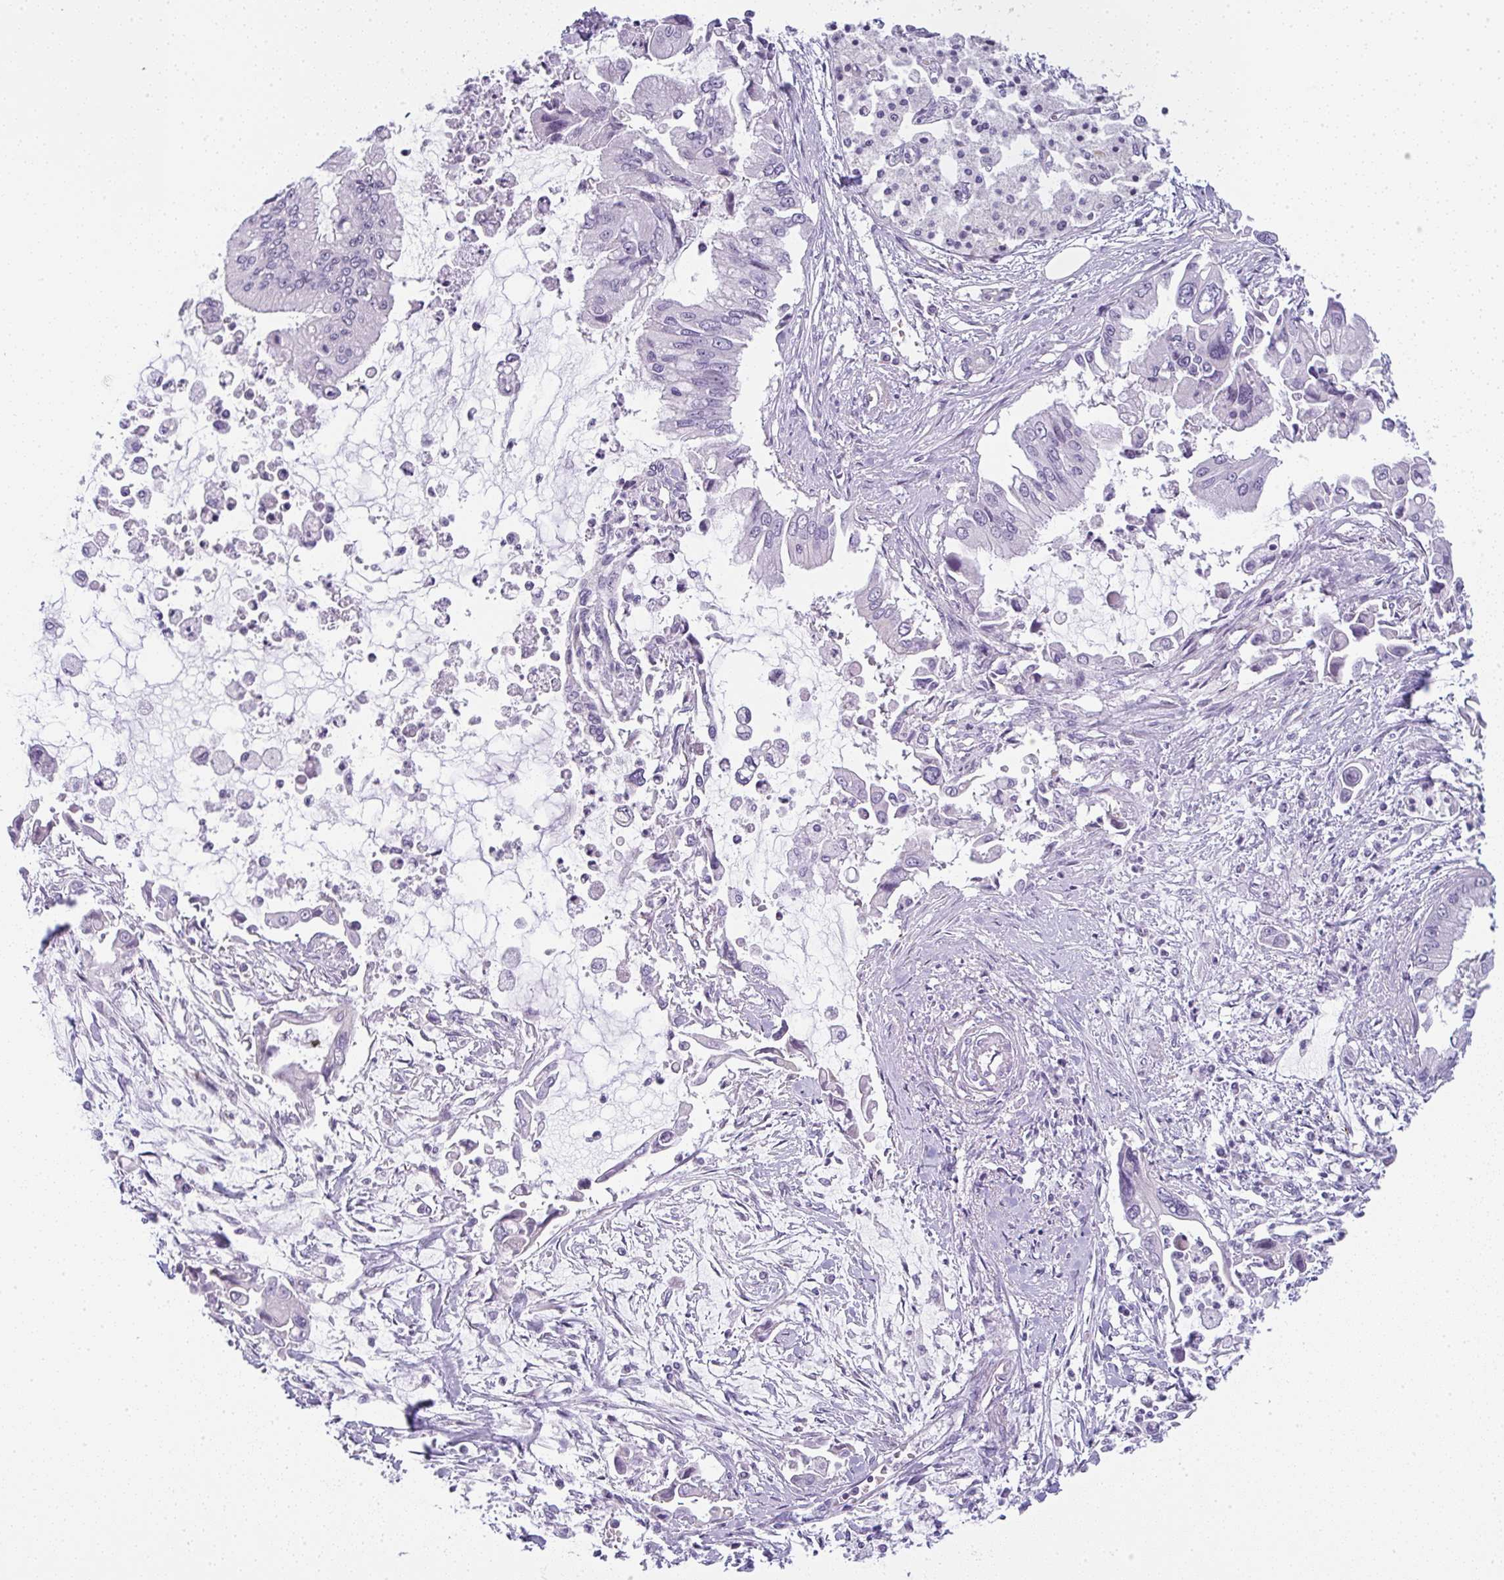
{"staining": {"intensity": "negative", "quantity": "none", "location": "none"}, "tissue": "pancreatic cancer", "cell_type": "Tumor cells", "image_type": "cancer", "snomed": [{"axis": "morphology", "description": "Adenocarcinoma, NOS"}, {"axis": "topography", "description": "Pancreas"}], "caption": "Protein analysis of pancreatic adenocarcinoma exhibits no significant positivity in tumor cells.", "gene": "LPAR4", "patient": {"sex": "male", "age": 84}}